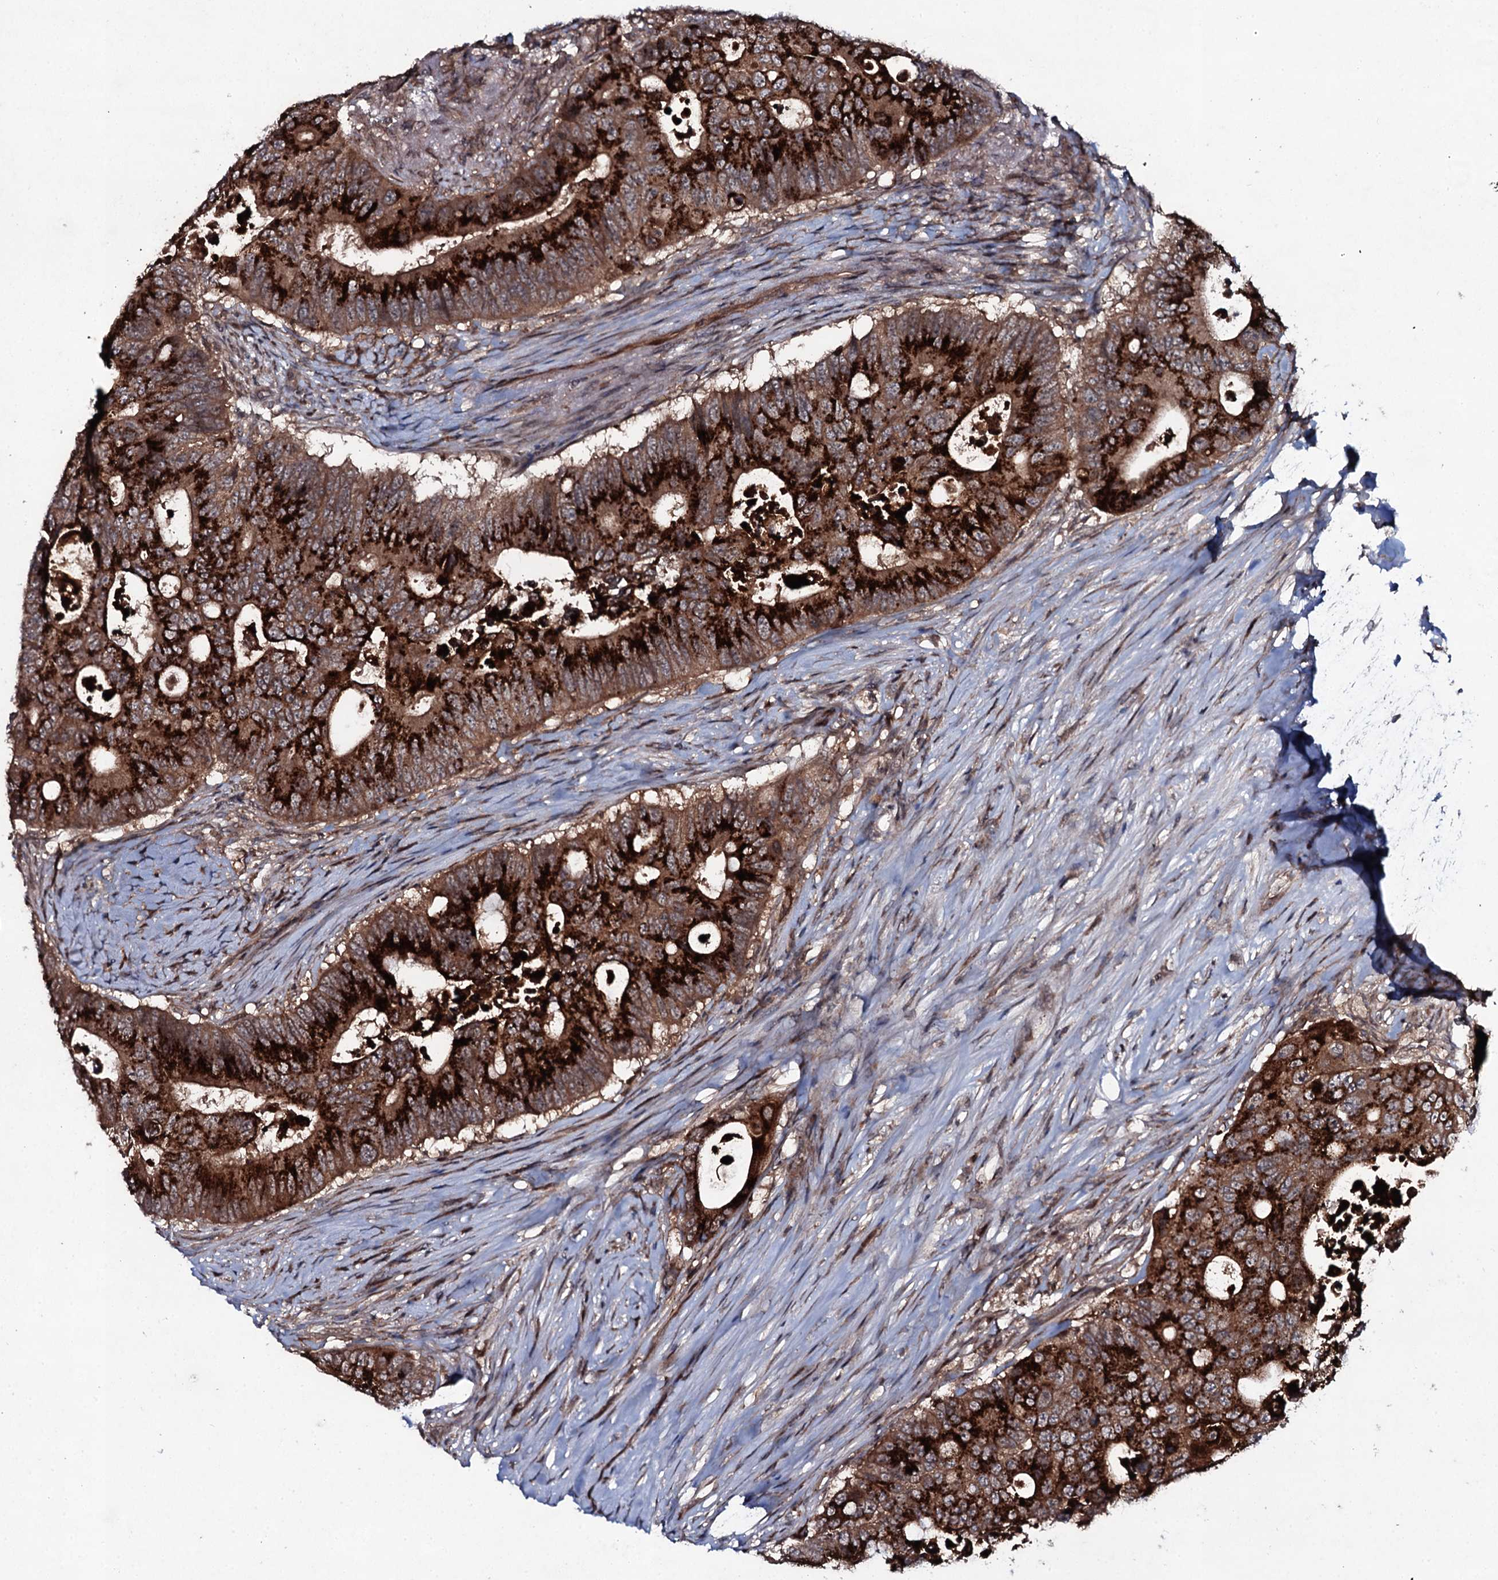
{"staining": {"intensity": "strong", "quantity": ">75%", "location": "cytoplasmic/membranous"}, "tissue": "colorectal cancer", "cell_type": "Tumor cells", "image_type": "cancer", "snomed": [{"axis": "morphology", "description": "Adenocarcinoma, NOS"}, {"axis": "topography", "description": "Colon"}], "caption": "This image displays colorectal cancer (adenocarcinoma) stained with IHC to label a protein in brown. The cytoplasmic/membranous of tumor cells show strong positivity for the protein. Nuclei are counter-stained blue.", "gene": "SNAP23", "patient": {"sex": "male", "age": 71}}